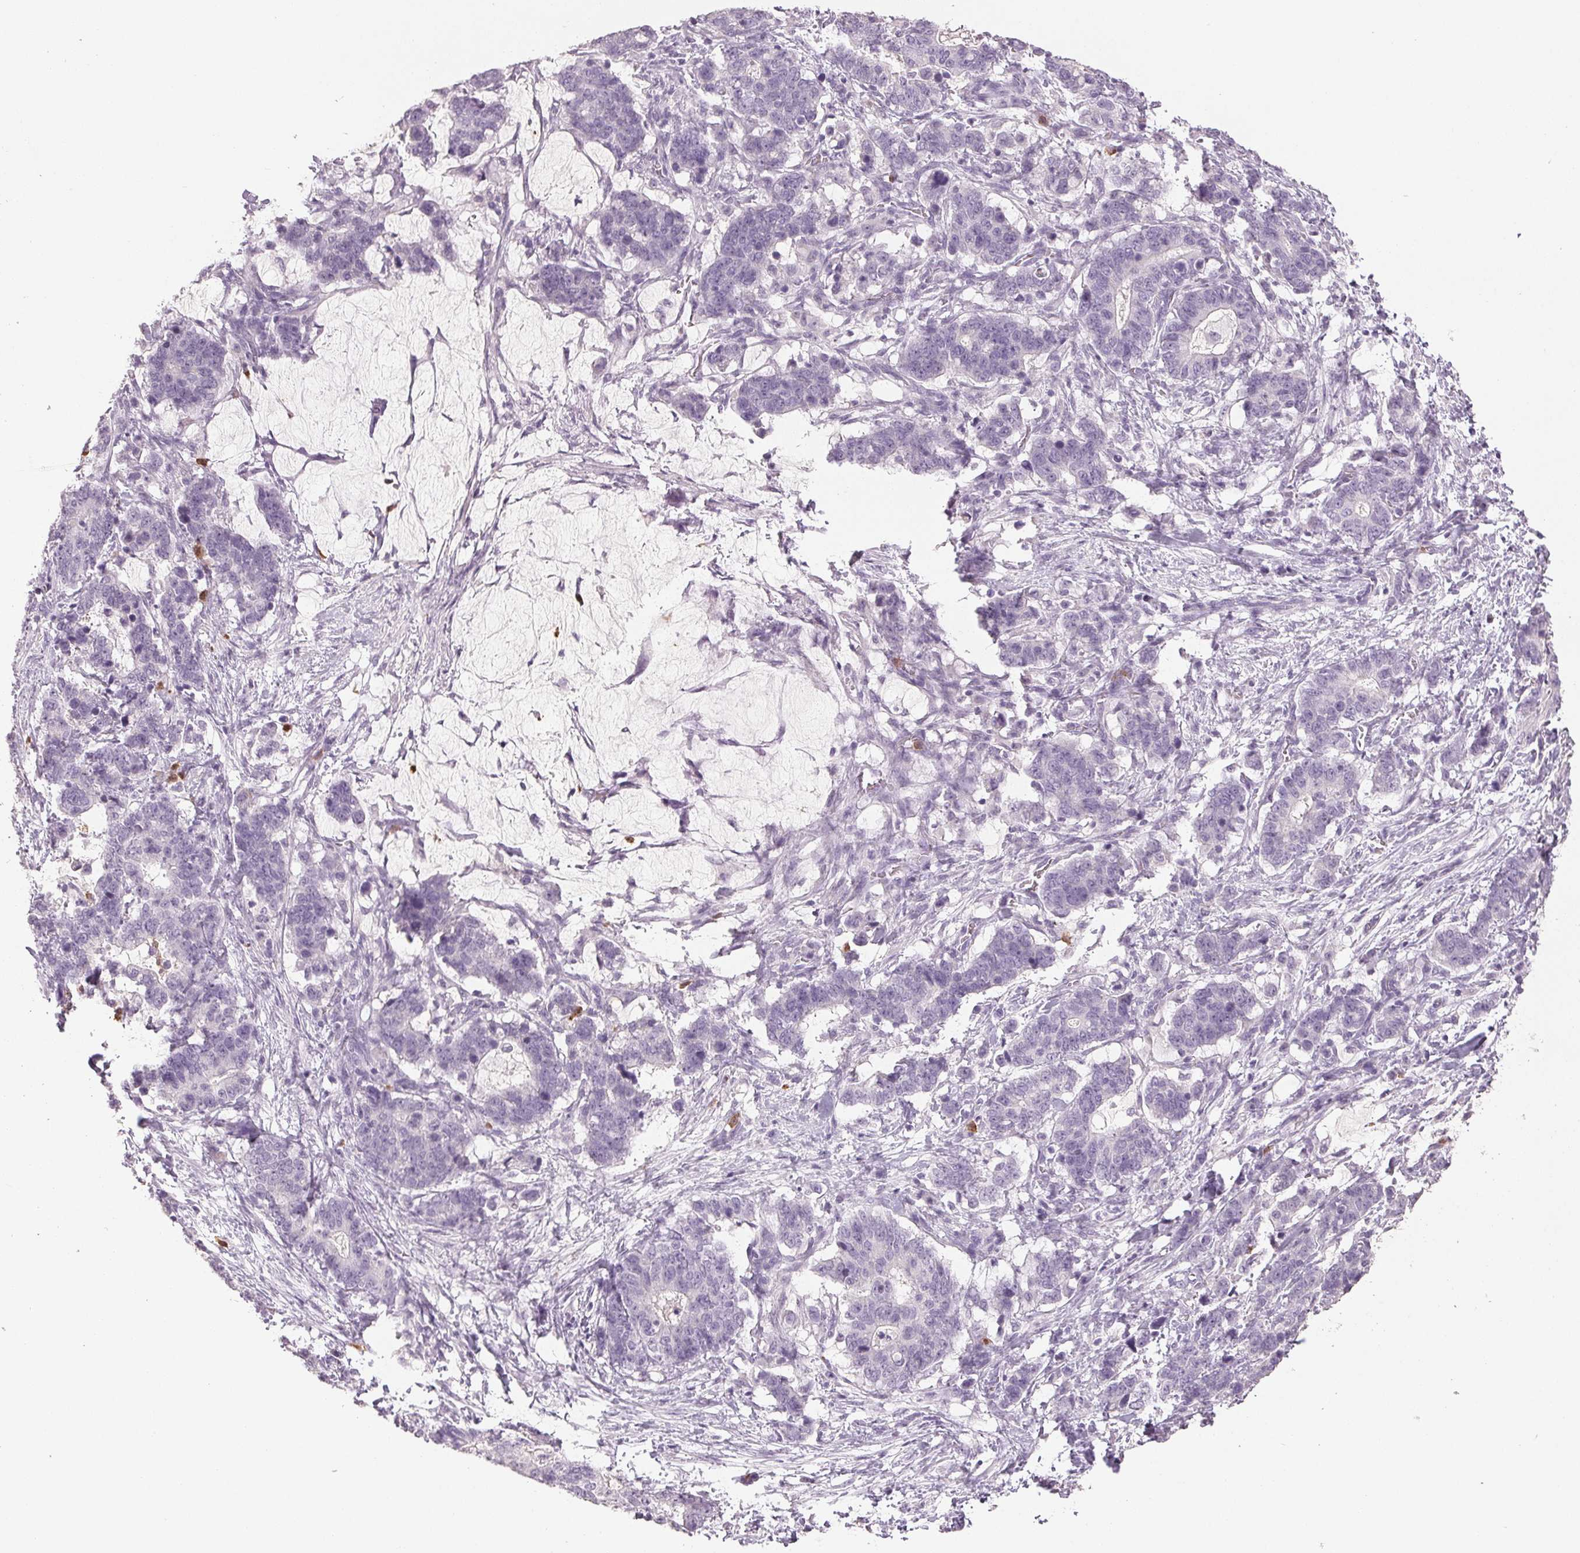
{"staining": {"intensity": "negative", "quantity": "none", "location": "none"}, "tissue": "stomach cancer", "cell_type": "Tumor cells", "image_type": "cancer", "snomed": [{"axis": "morphology", "description": "Normal tissue, NOS"}, {"axis": "morphology", "description": "Adenocarcinoma, NOS"}, {"axis": "topography", "description": "Stomach"}], "caption": "Human stomach adenocarcinoma stained for a protein using immunohistochemistry (IHC) demonstrates no staining in tumor cells.", "gene": "LTF", "patient": {"sex": "female", "age": 64}}